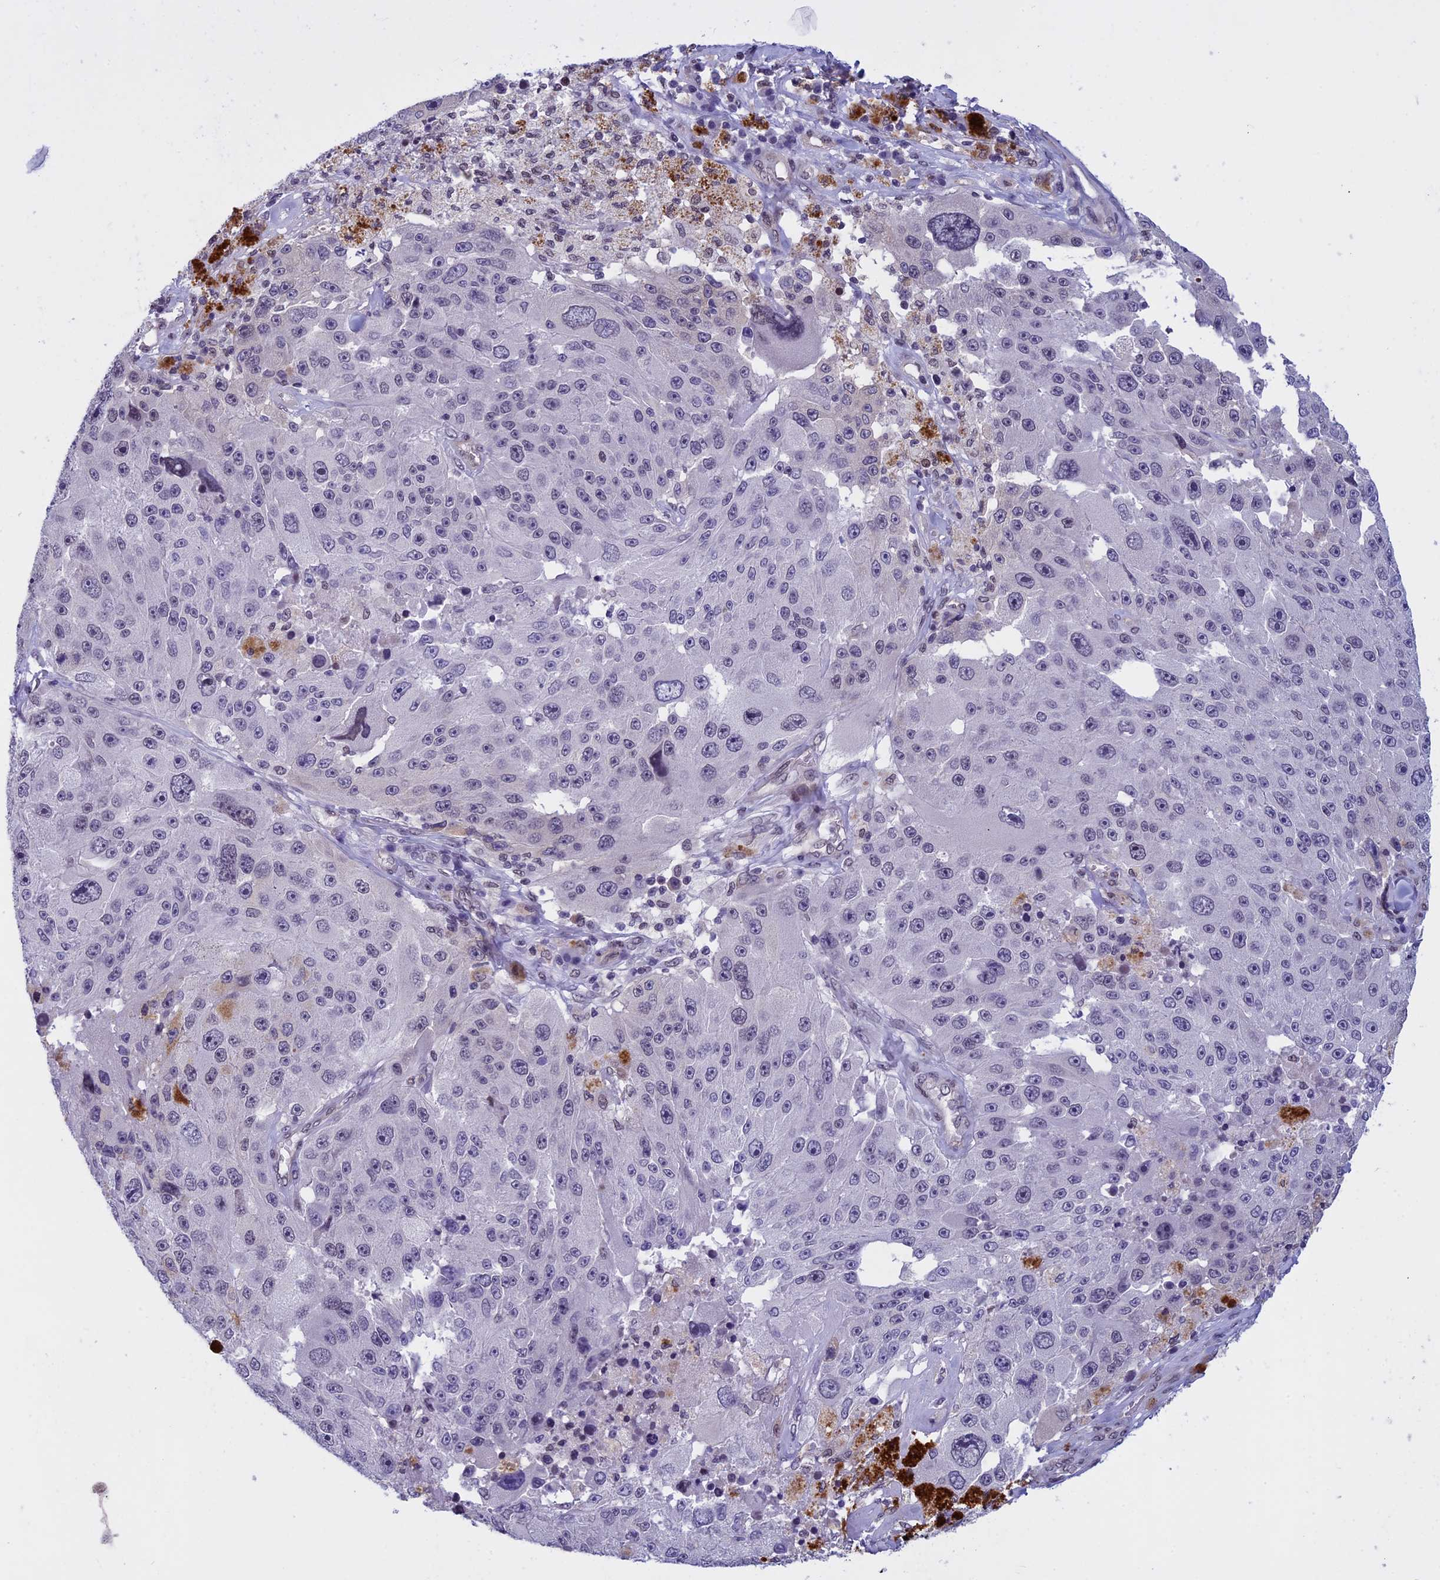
{"staining": {"intensity": "weak", "quantity": "<25%", "location": "nuclear"}, "tissue": "melanoma", "cell_type": "Tumor cells", "image_type": "cancer", "snomed": [{"axis": "morphology", "description": "Malignant melanoma, Metastatic site"}, {"axis": "topography", "description": "Lymph node"}], "caption": "IHC micrograph of human malignant melanoma (metastatic site) stained for a protein (brown), which exhibits no positivity in tumor cells.", "gene": "NIPBL", "patient": {"sex": "male", "age": 62}}